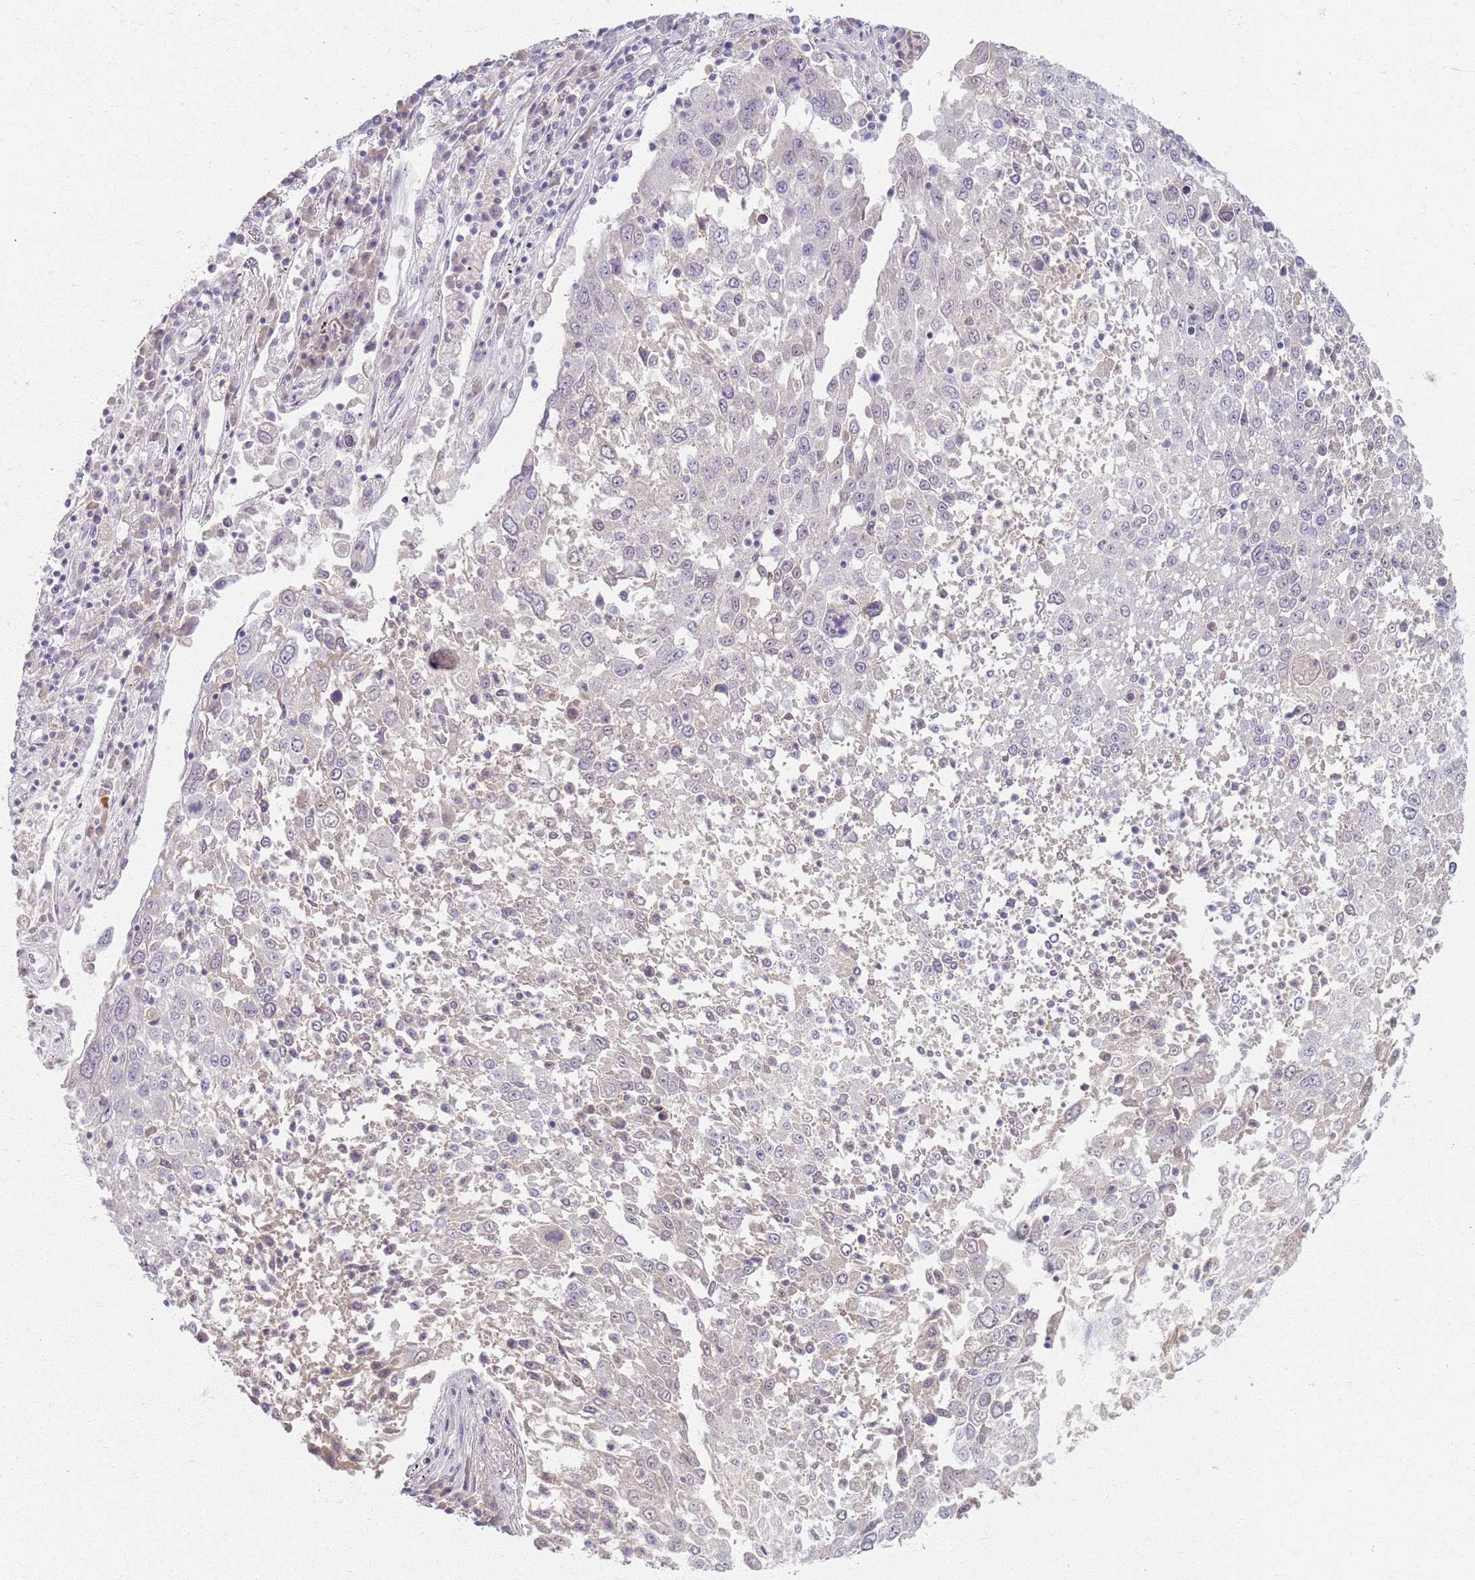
{"staining": {"intensity": "negative", "quantity": "none", "location": "none"}, "tissue": "lung cancer", "cell_type": "Tumor cells", "image_type": "cancer", "snomed": [{"axis": "morphology", "description": "Squamous cell carcinoma, NOS"}, {"axis": "topography", "description": "Lung"}], "caption": "Lung squamous cell carcinoma was stained to show a protein in brown. There is no significant expression in tumor cells. Brightfield microscopy of immunohistochemistry (IHC) stained with DAB (3,3'-diaminobenzidine) (brown) and hematoxylin (blue), captured at high magnification.", "gene": "CRIPT", "patient": {"sex": "male", "age": 65}}